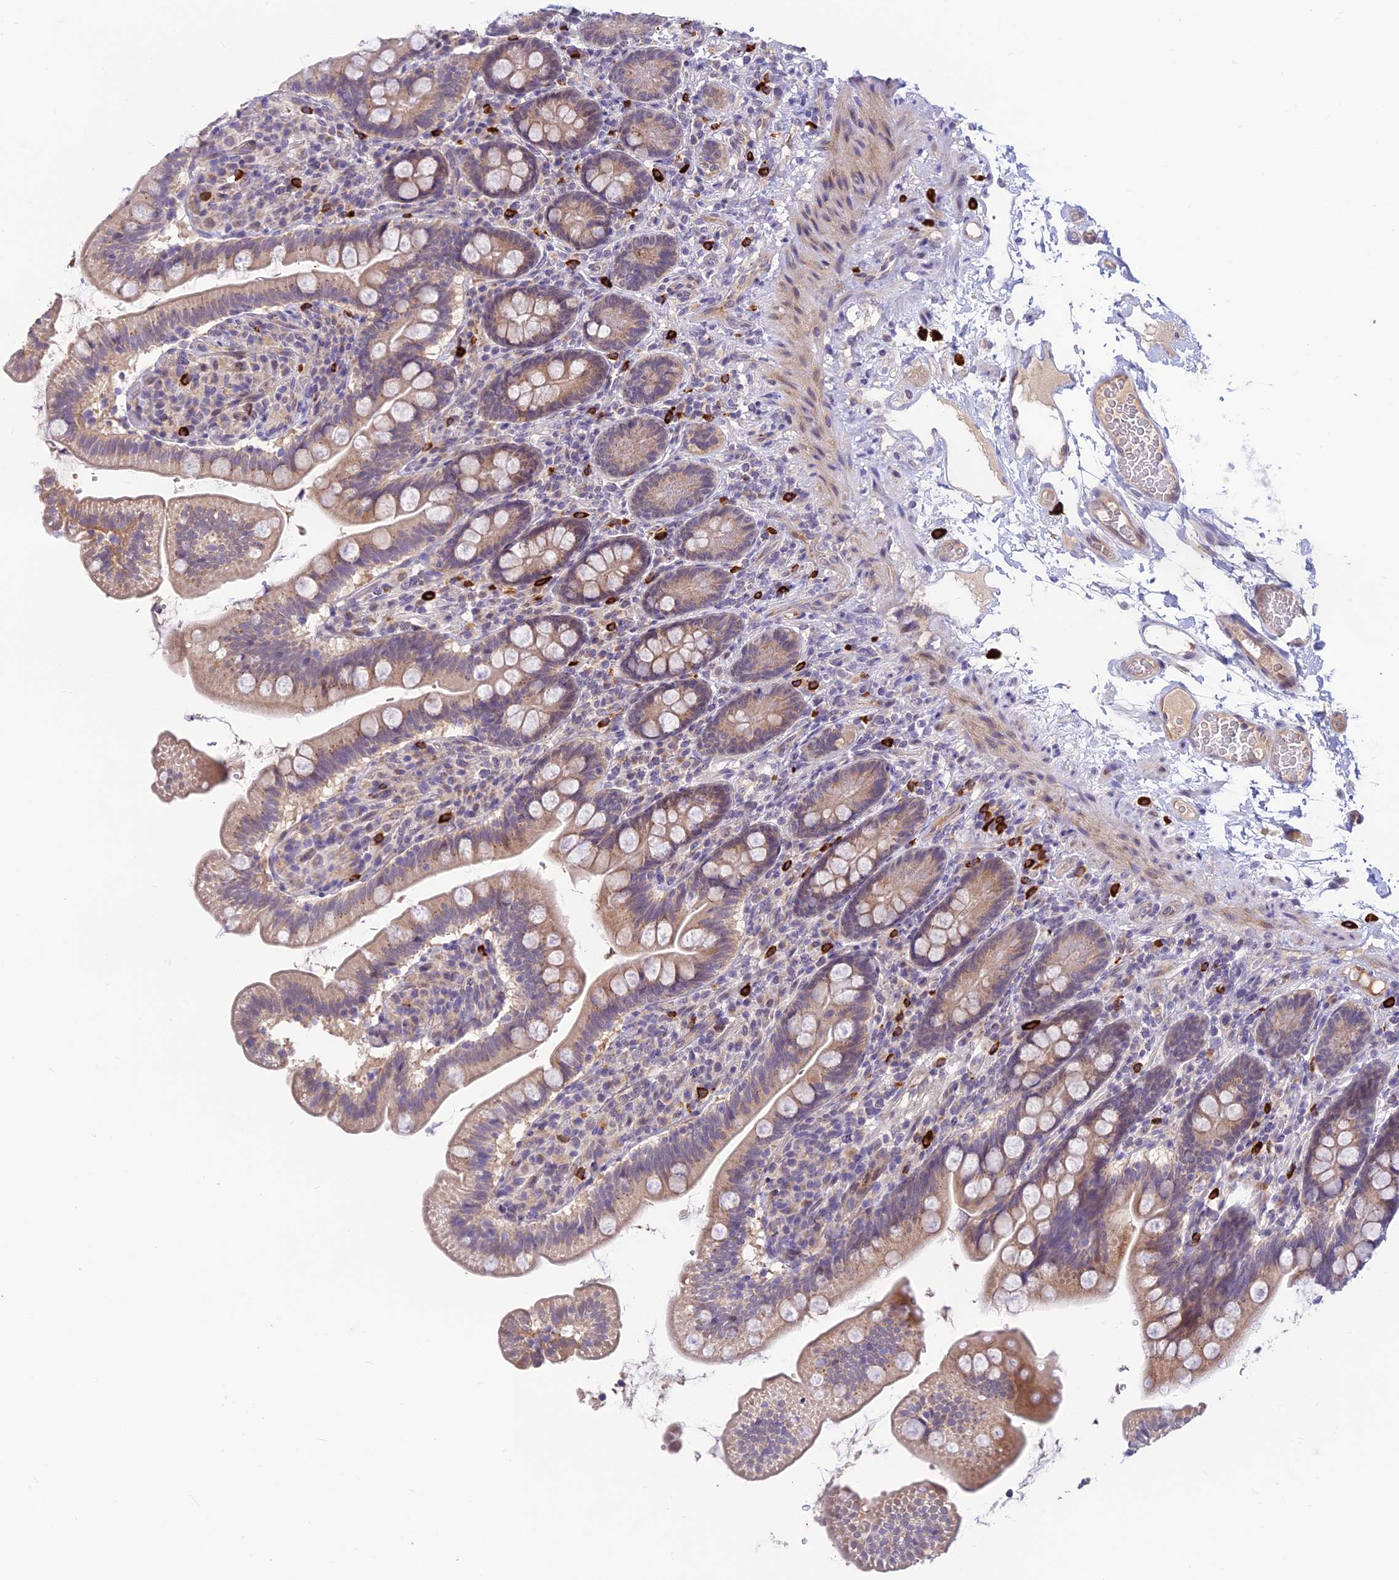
{"staining": {"intensity": "moderate", "quantity": "25%-75%", "location": "cytoplasmic/membranous"}, "tissue": "small intestine", "cell_type": "Glandular cells", "image_type": "normal", "snomed": [{"axis": "morphology", "description": "Normal tissue, NOS"}, {"axis": "topography", "description": "Small intestine"}], "caption": "Immunohistochemical staining of unremarkable small intestine demonstrates 25%-75% levels of moderate cytoplasmic/membranous protein staining in approximately 25%-75% of glandular cells. (DAB = brown stain, brightfield microscopy at high magnification).", "gene": "ASPDH", "patient": {"sex": "female", "age": 64}}